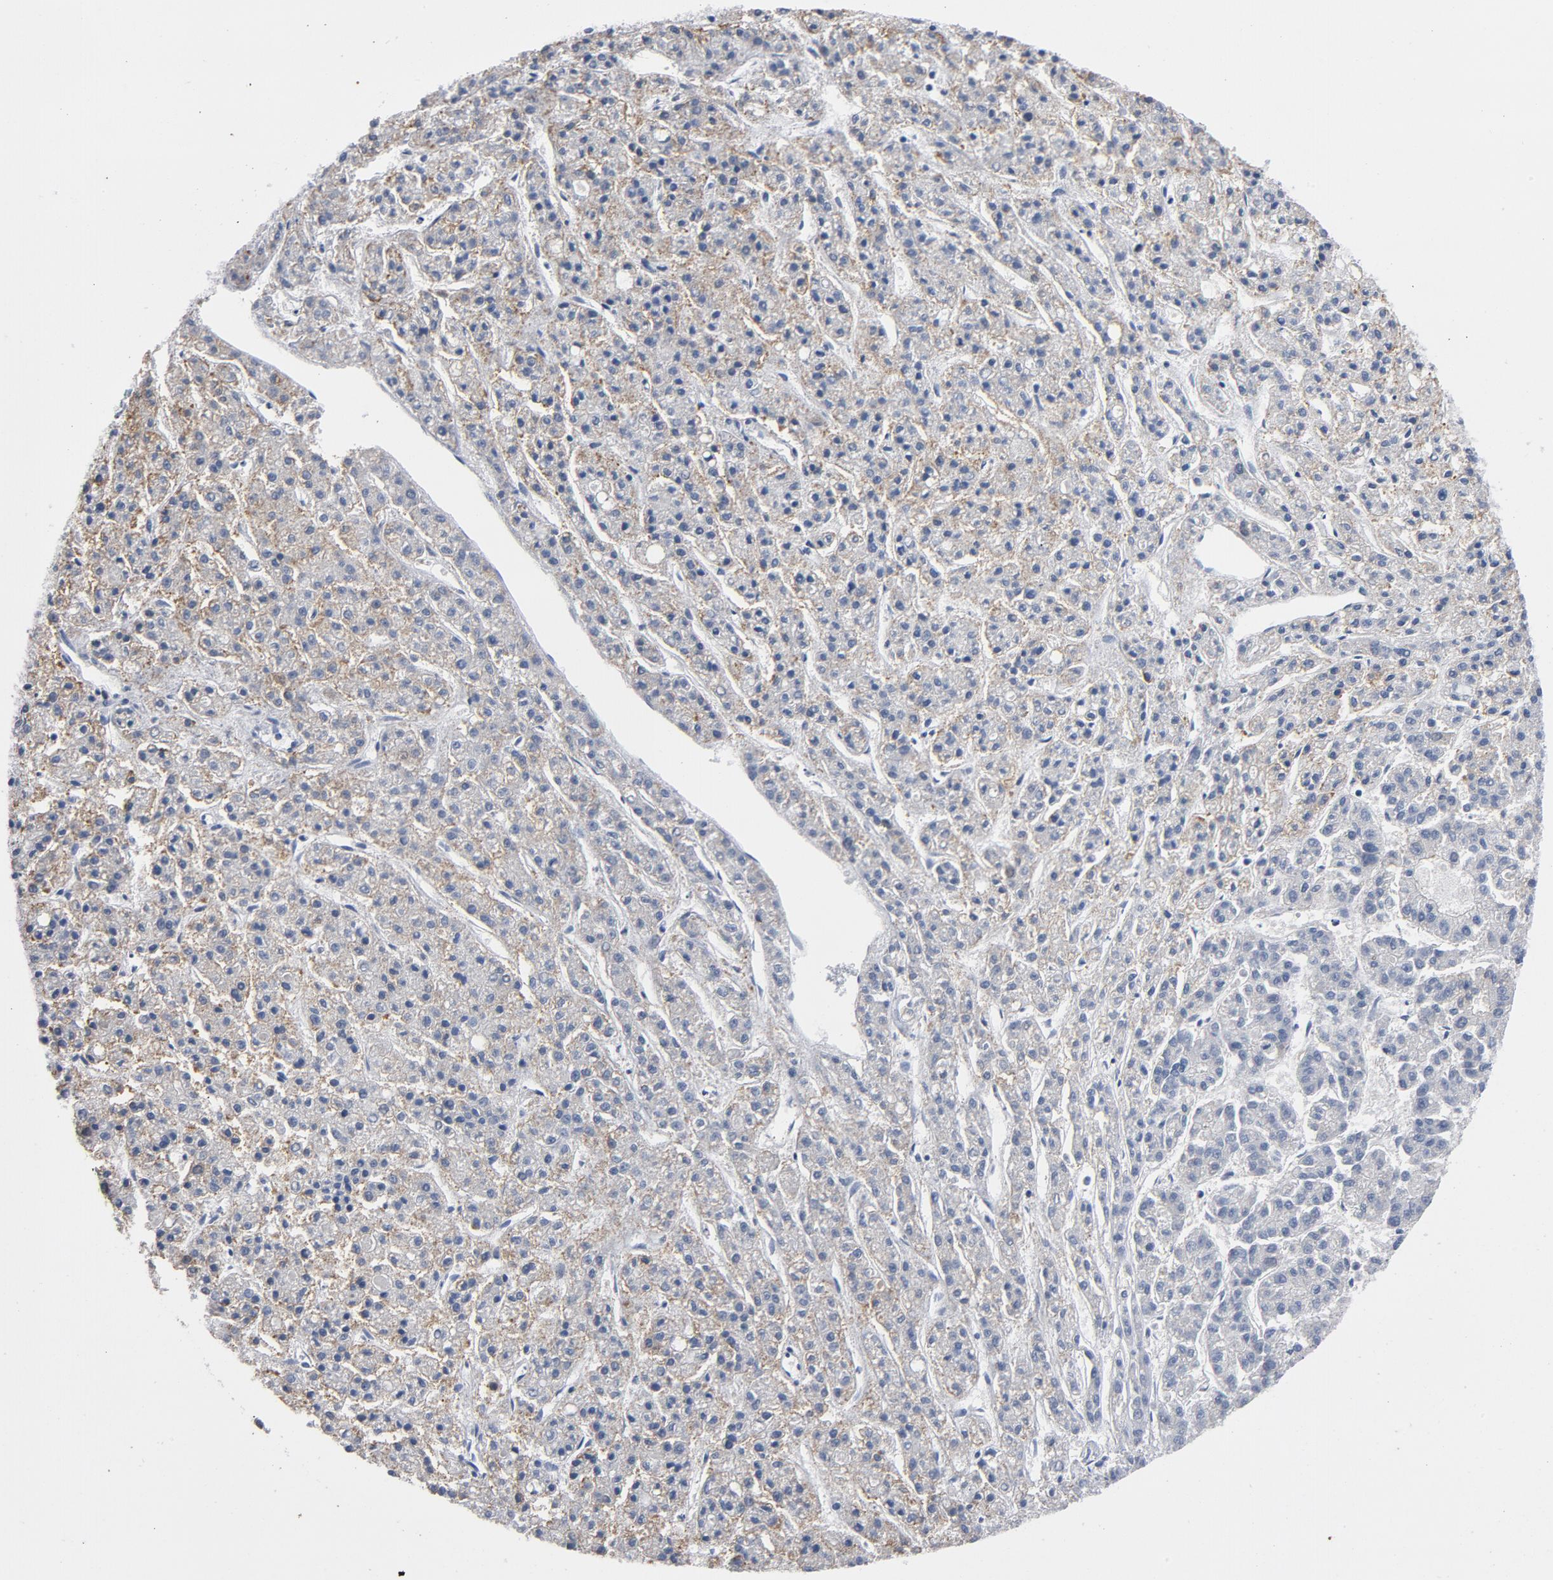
{"staining": {"intensity": "weak", "quantity": ">75%", "location": "cytoplasmic/membranous"}, "tissue": "liver cancer", "cell_type": "Tumor cells", "image_type": "cancer", "snomed": [{"axis": "morphology", "description": "Carcinoma, Hepatocellular, NOS"}, {"axis": "topography", "description": "Liver"}], "caption": "Hepatocellular carcinoma (liver) stained with a brown dye reveals weak cytoplasmic/membranous positive expression in about >75% of tumor cells.", "gene": "CDC20", "patient": {"sex": "male", "age": 70}}